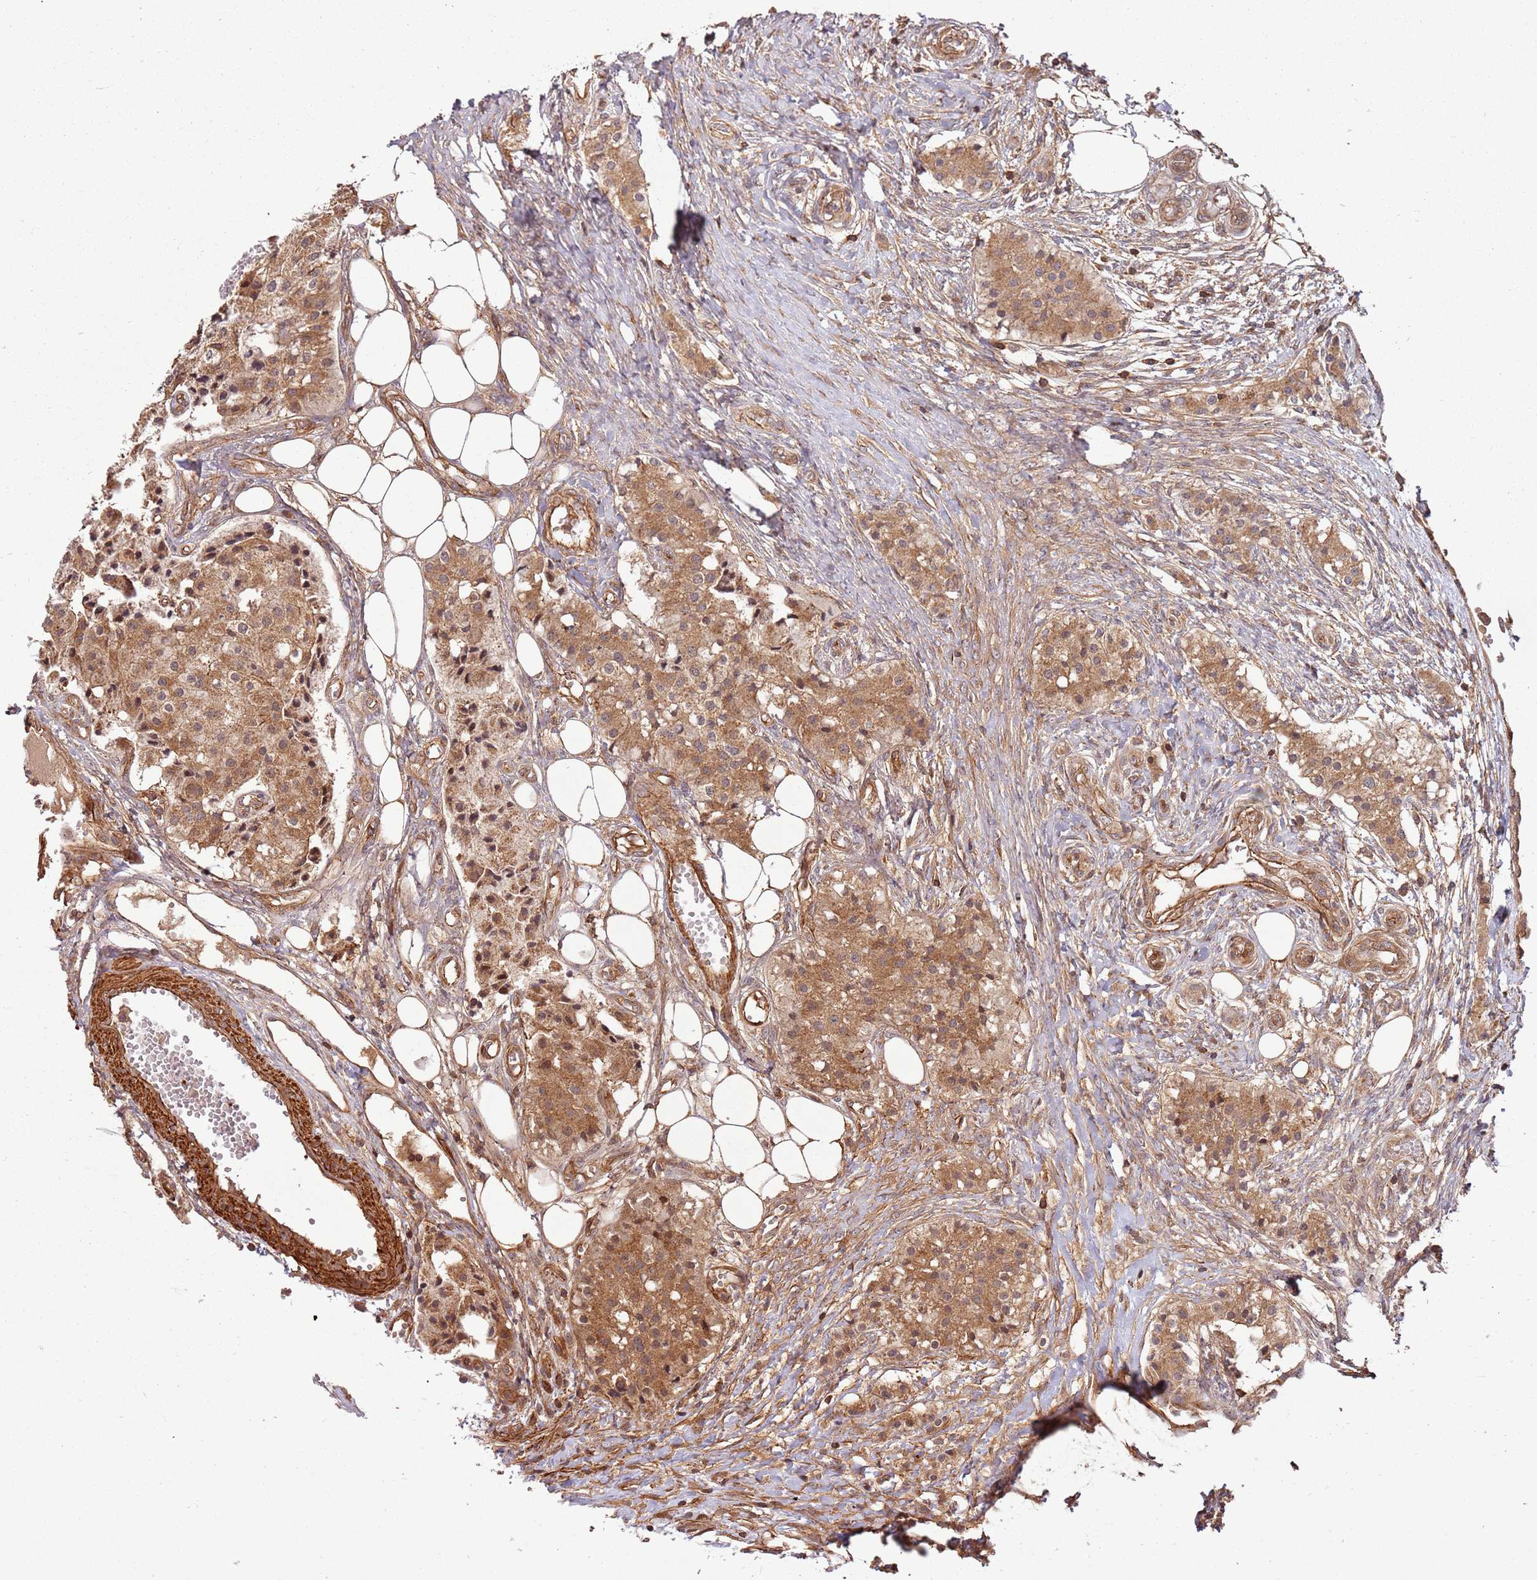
{"staining": {"intensity": "moderate", "quantity": ">75%", "location": "cytoplasmic/membranous"}, "tissue": "carcinoid", "cell_type": "Tumor cells", "image_type": "cancer", "snomed": [{"axis": "morphology", "description": "Carcinoid, malignant, NOS"}, {"axis": "topography", "description": "Colon"}], "caption": "Malignant carcinoid stained for a protein displays moderate cytoplasmic/membranous positivity in tumor cells. The staining is performed using DAB (3,3'-diaminobenzidine) brown chromogen to label protein expression. The nuclei are counter-stained blue using hematoxylin.", "gene": "ACVR2A", "patient": {"sex": "female", "age": 52}}